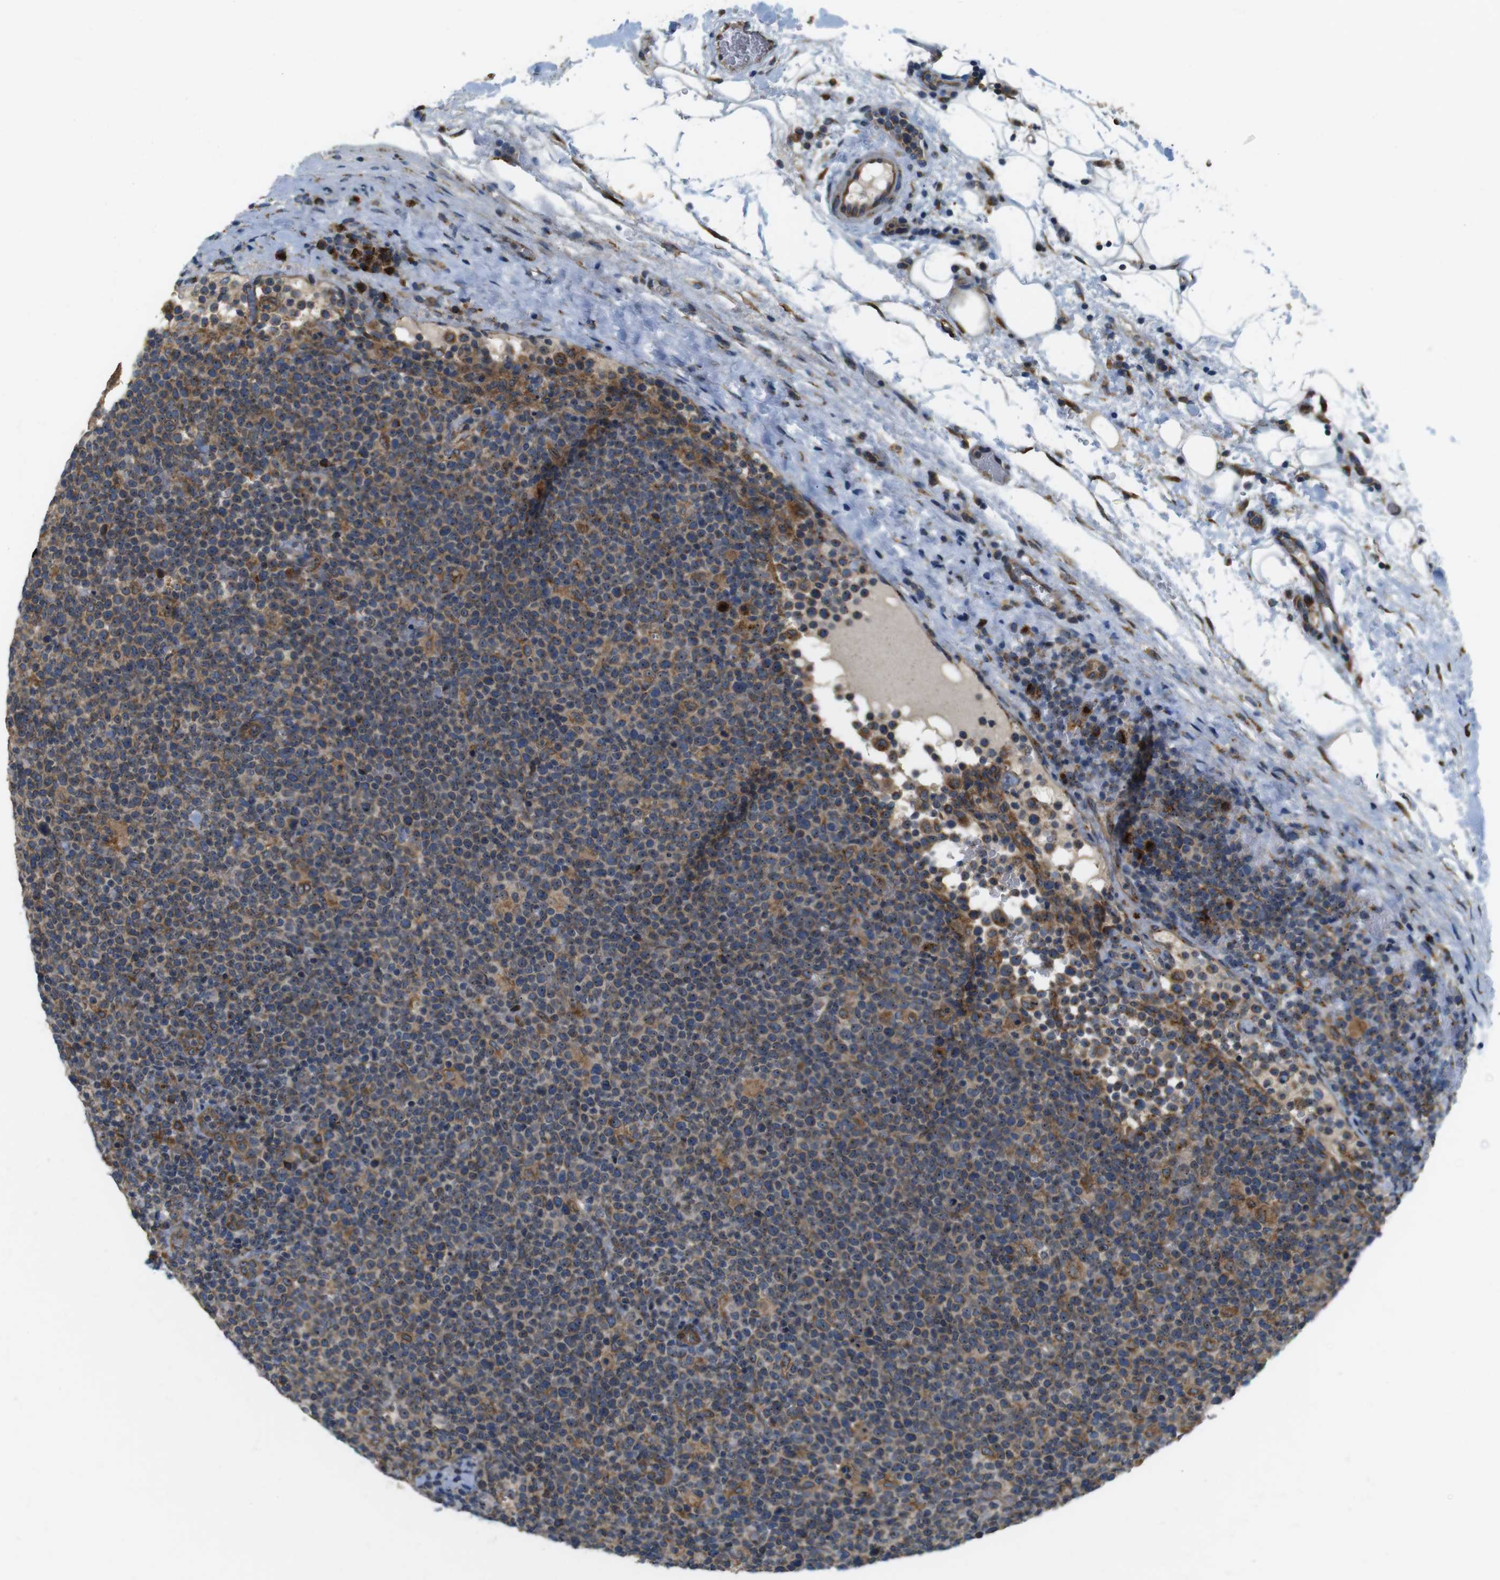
{"staining": {"intensity": "moderate", "quantity": "25%-75%", "location": "cytoplasmic/membranous"}, "tissue": "lymphoma", "cell_type": "Tumor cells", "image_type": "cancer", "snomed": [{"axis": "morphology", "description": "Malignant lymphoma, non-Hodgkin's type, High grade"}, {"axis": "topography", "description": "Lymph node"}], "caption": "High-grade malignant lymphoma, non-Hodgkin's type stained for a protein shows moderate cytoplasmic/membranous positivity in tumor cells.", "gene": "TMEM143", "patient": {"sex": "male", "age": 61}}